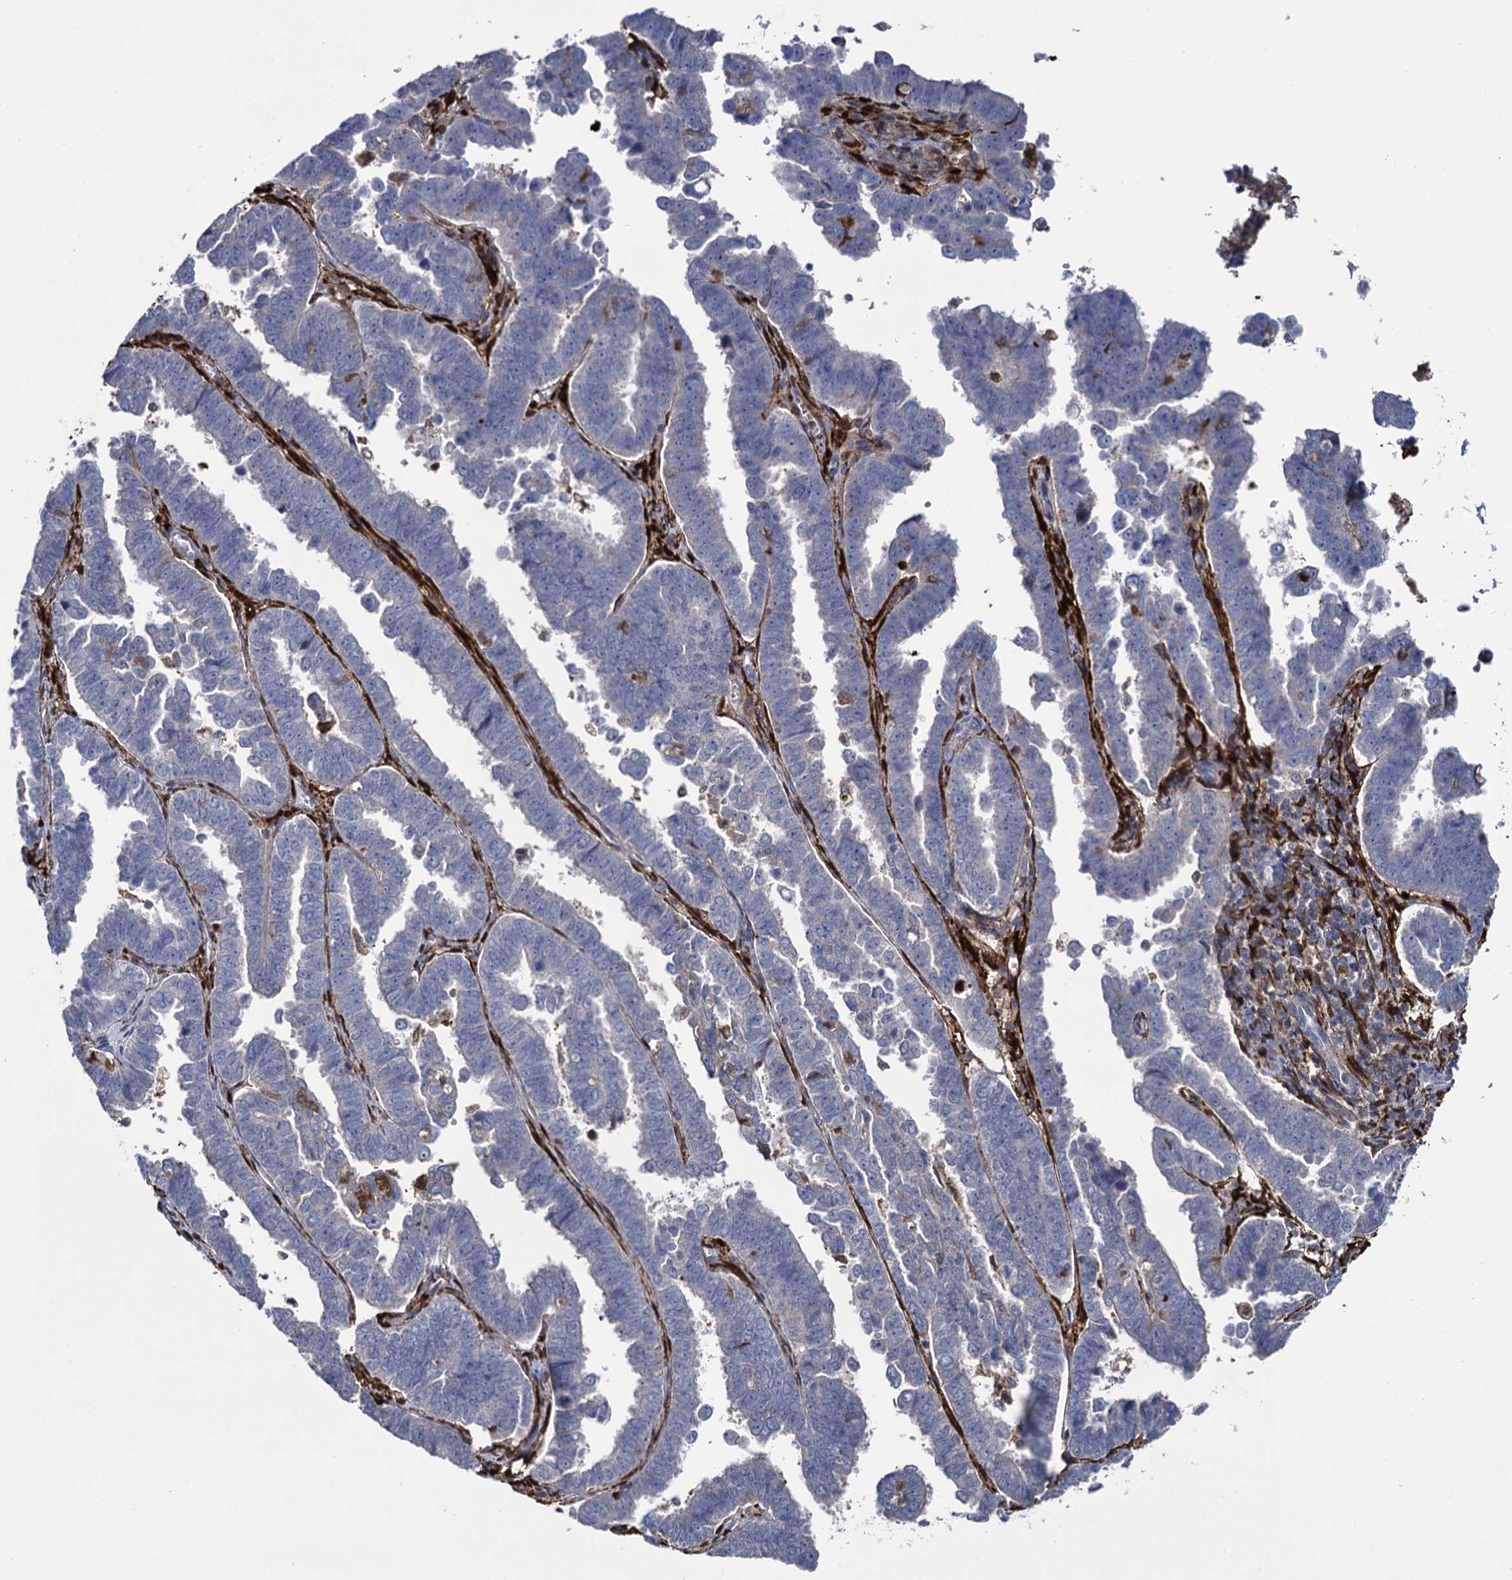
{"staining": {"intensity": "negative", "quantity": "none", "location": "none"}, "tissue": "endometrial cancer", "cell_type": "Tumor cells", "image_type": "cancer", "snomed": [{"axis": "morphology", "description": "Adenocarcinoma, NOS"}, {"axis": "topography", "description": "Endometrium"}], "caption": "Immunohistochemistry (IHC) histopathology image of neoplastic tissue: human endometrial adenocarcinoma stained with DAB (3,3'-diaminobenzidine) shows no significant protein staining in tumor cells.", "gene": "FABP5", "patient": {"sex": "female", "age": 75}}